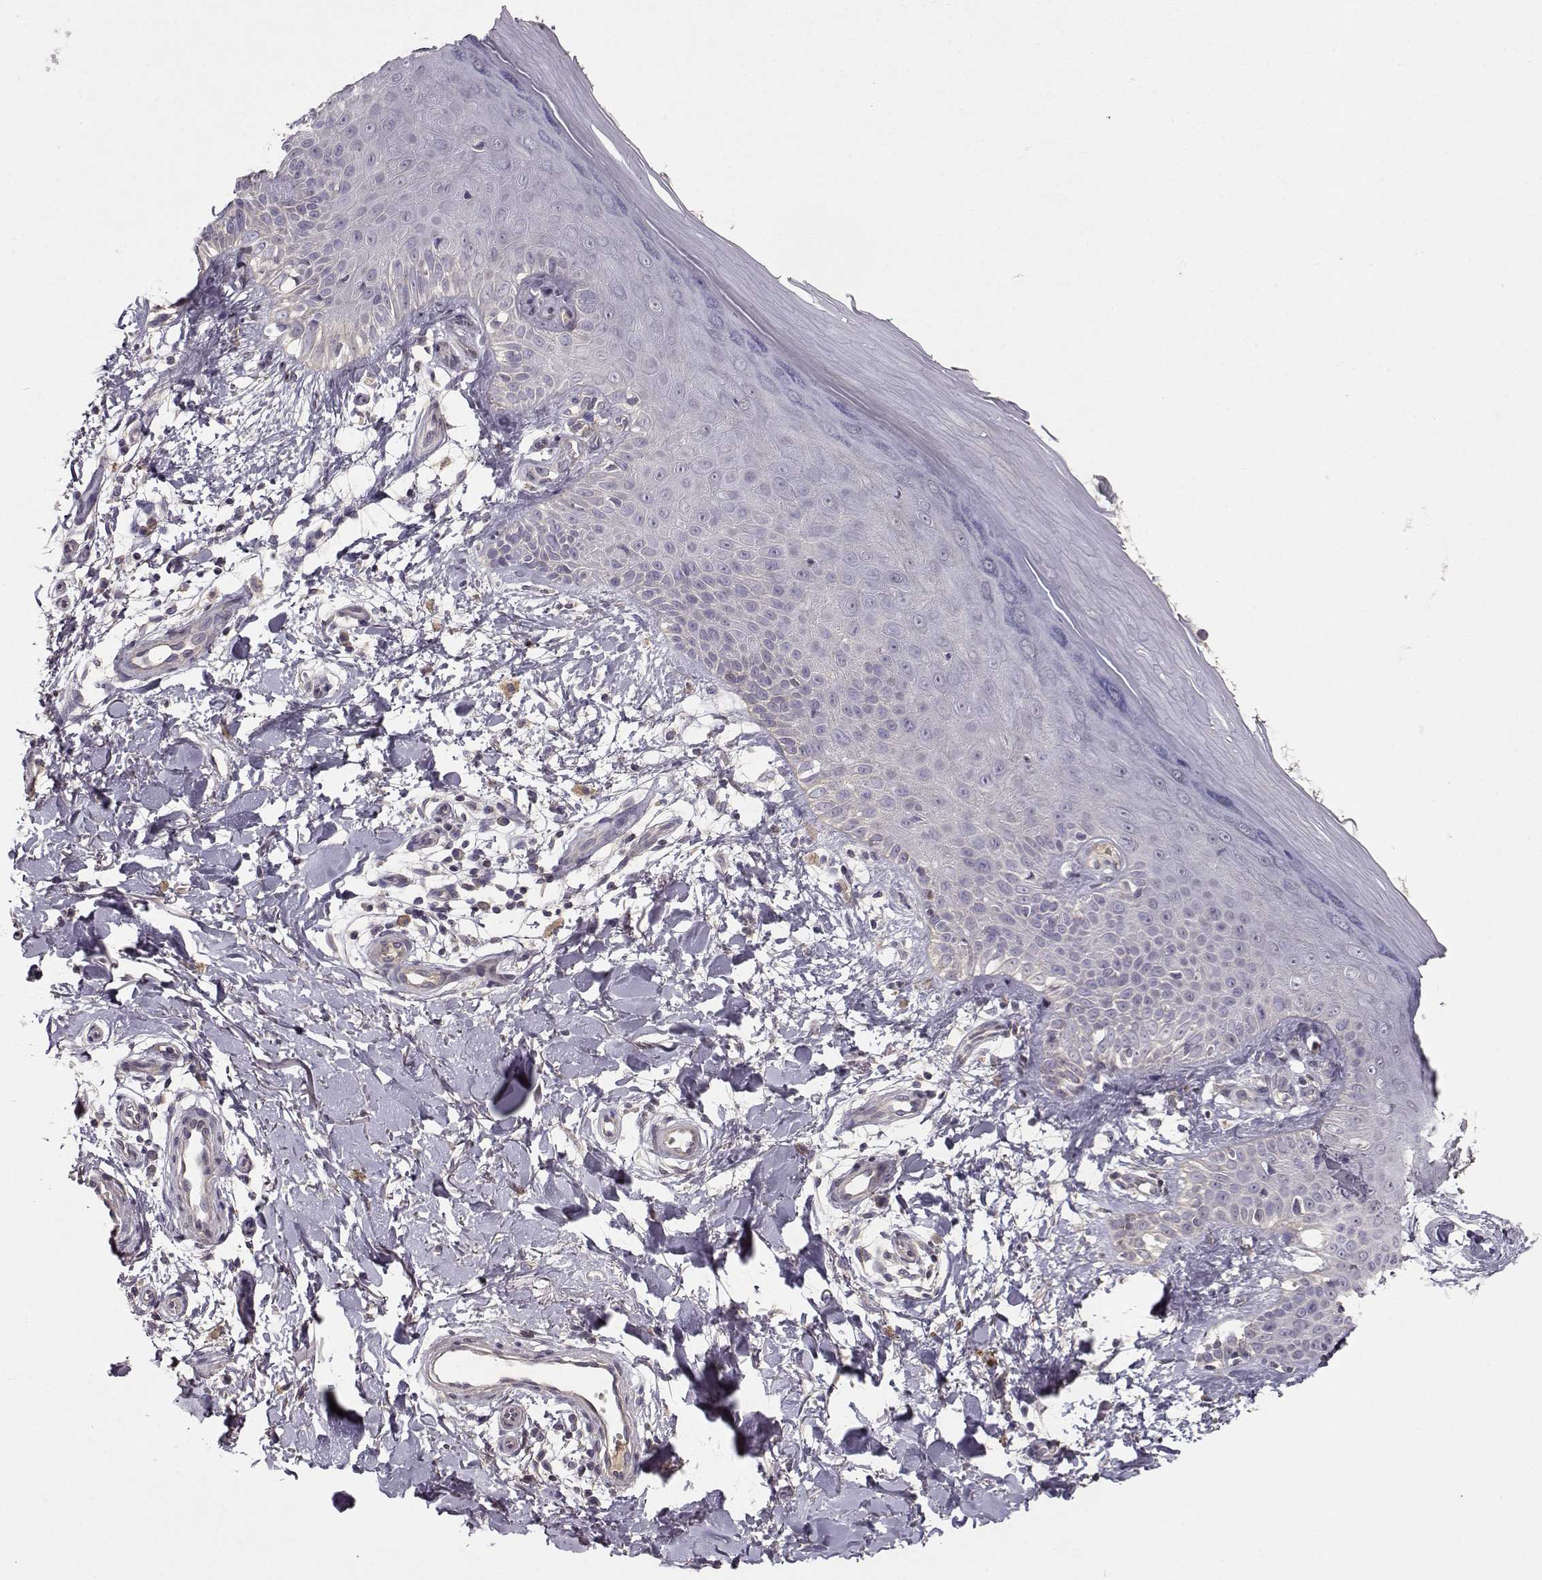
{"staining": {"intensity": "negative", "quantity": "none", "location": "none"}, "tissue": "skin", "cell_type": "Fibroblasts", "image_type": "normal", "snomed": [{"axis": "morphology", "description": "Normal tissue, NOS"}, {"axis": "morphology", "description": "Inflammation, NOS"}, {"axis": "morphology", "description": "Fibrosis, NOS"}, {"axis": "topography", "description": "Skin"}], "caption": "Immunohistochemistry (IHC) image of normal human skin stained for a protein (brown), which shows no staining in fibroblasts. (DAB (3,3'-diaminobenzidine) immunohistochemistry with hematoxylin counter stain).", "gene": "PMCH", "patient": {"sex": "male", "age": 71}}